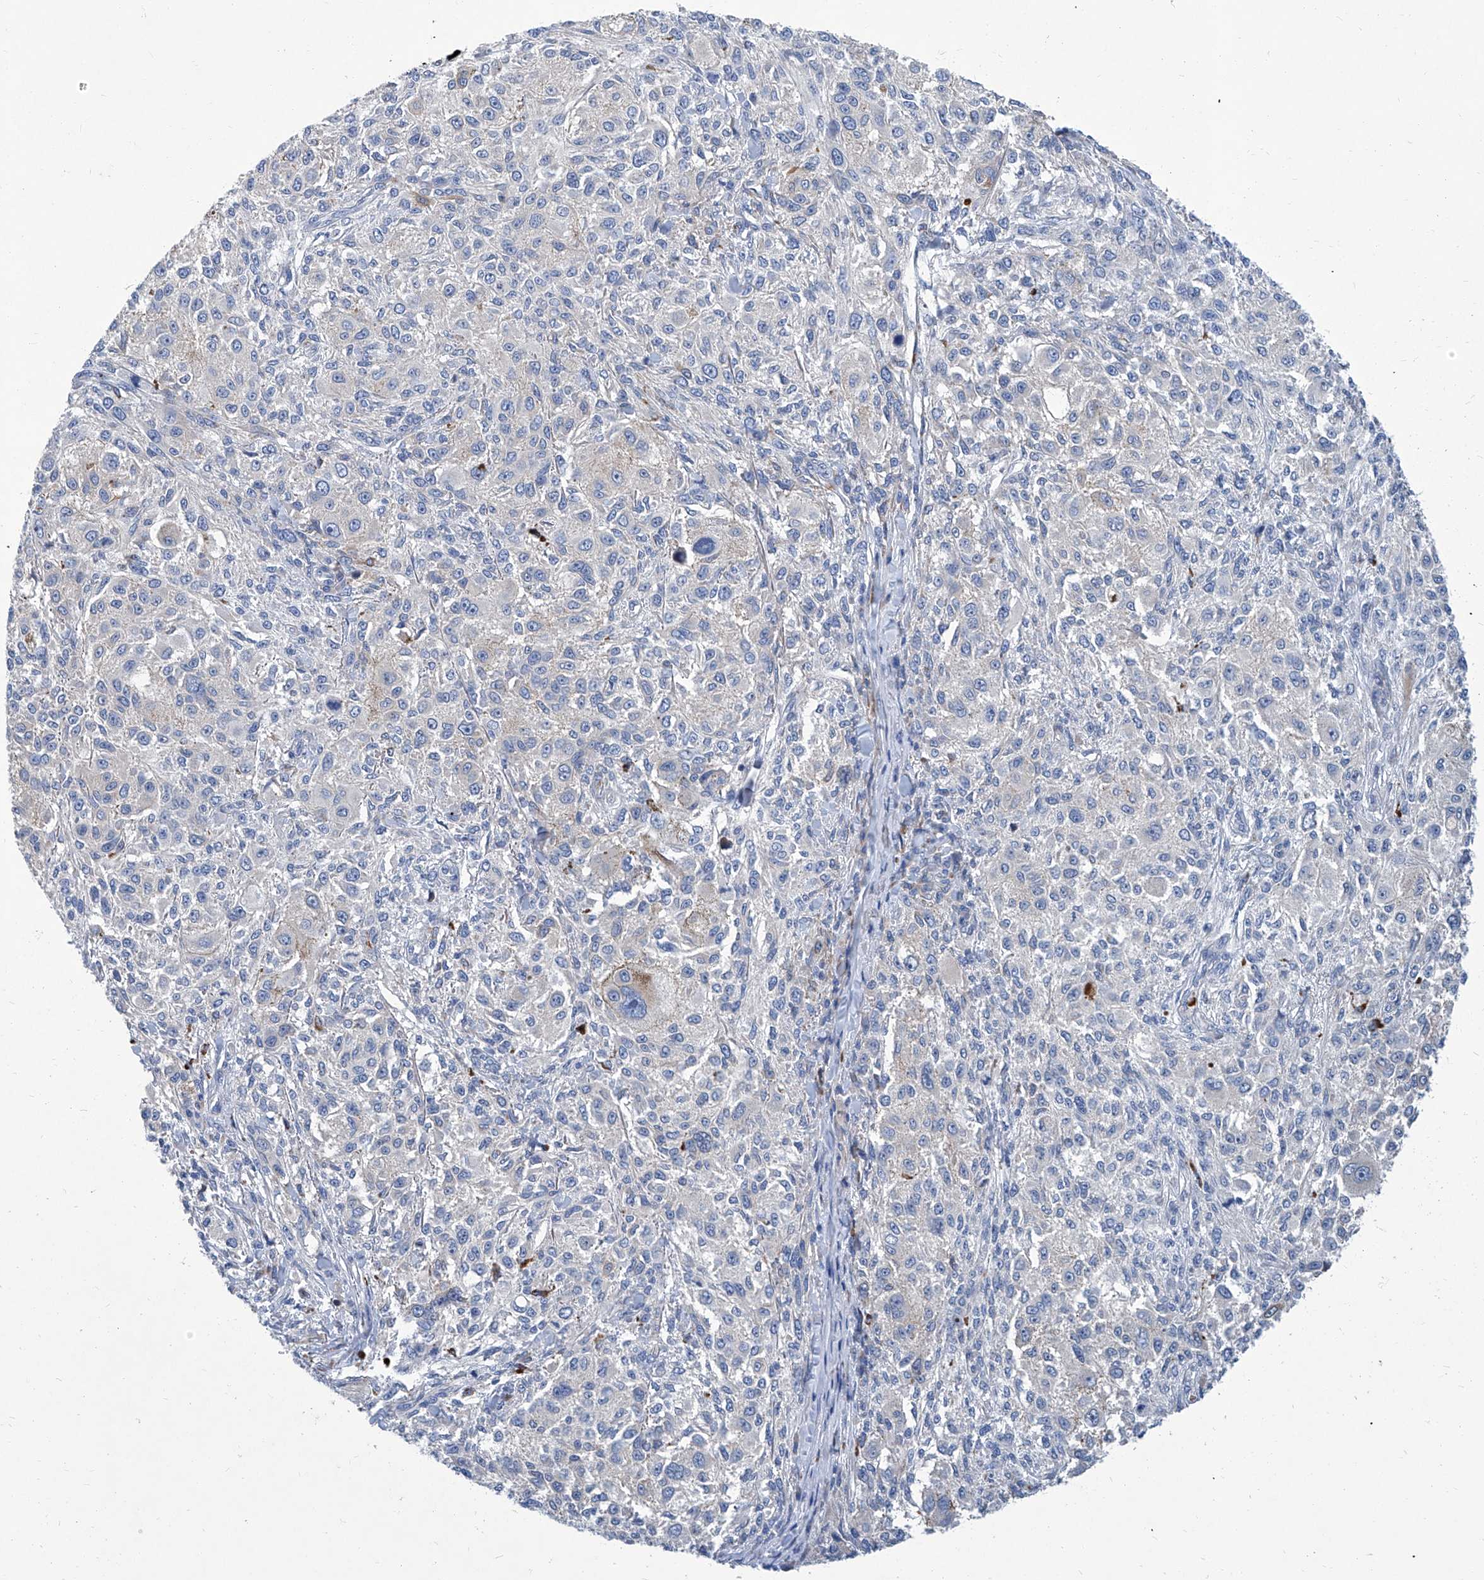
{"staining": {"intensity": "negative", "quantity": "none", "location": "none"}, "tissue": "melanoma", "cell_type": "Tumor cells", "image_type": "cancer", "snomed": [{"axis": "morphology", "description": "Necrosis, NOS"}, {"axis": "morphology", "description": "Malignant melanoma, NOS"}, {"axis": "topography", "description": "Skin"}], "caption": "Immunohistochemical staining of human malignant melanoma demonstrates no significant positivity in tumor cells. (DAB immunohistochemistry with hematoxylin counter stain).", "gene": "FPR2", "patient": {"sex": "female", "age": 87}}